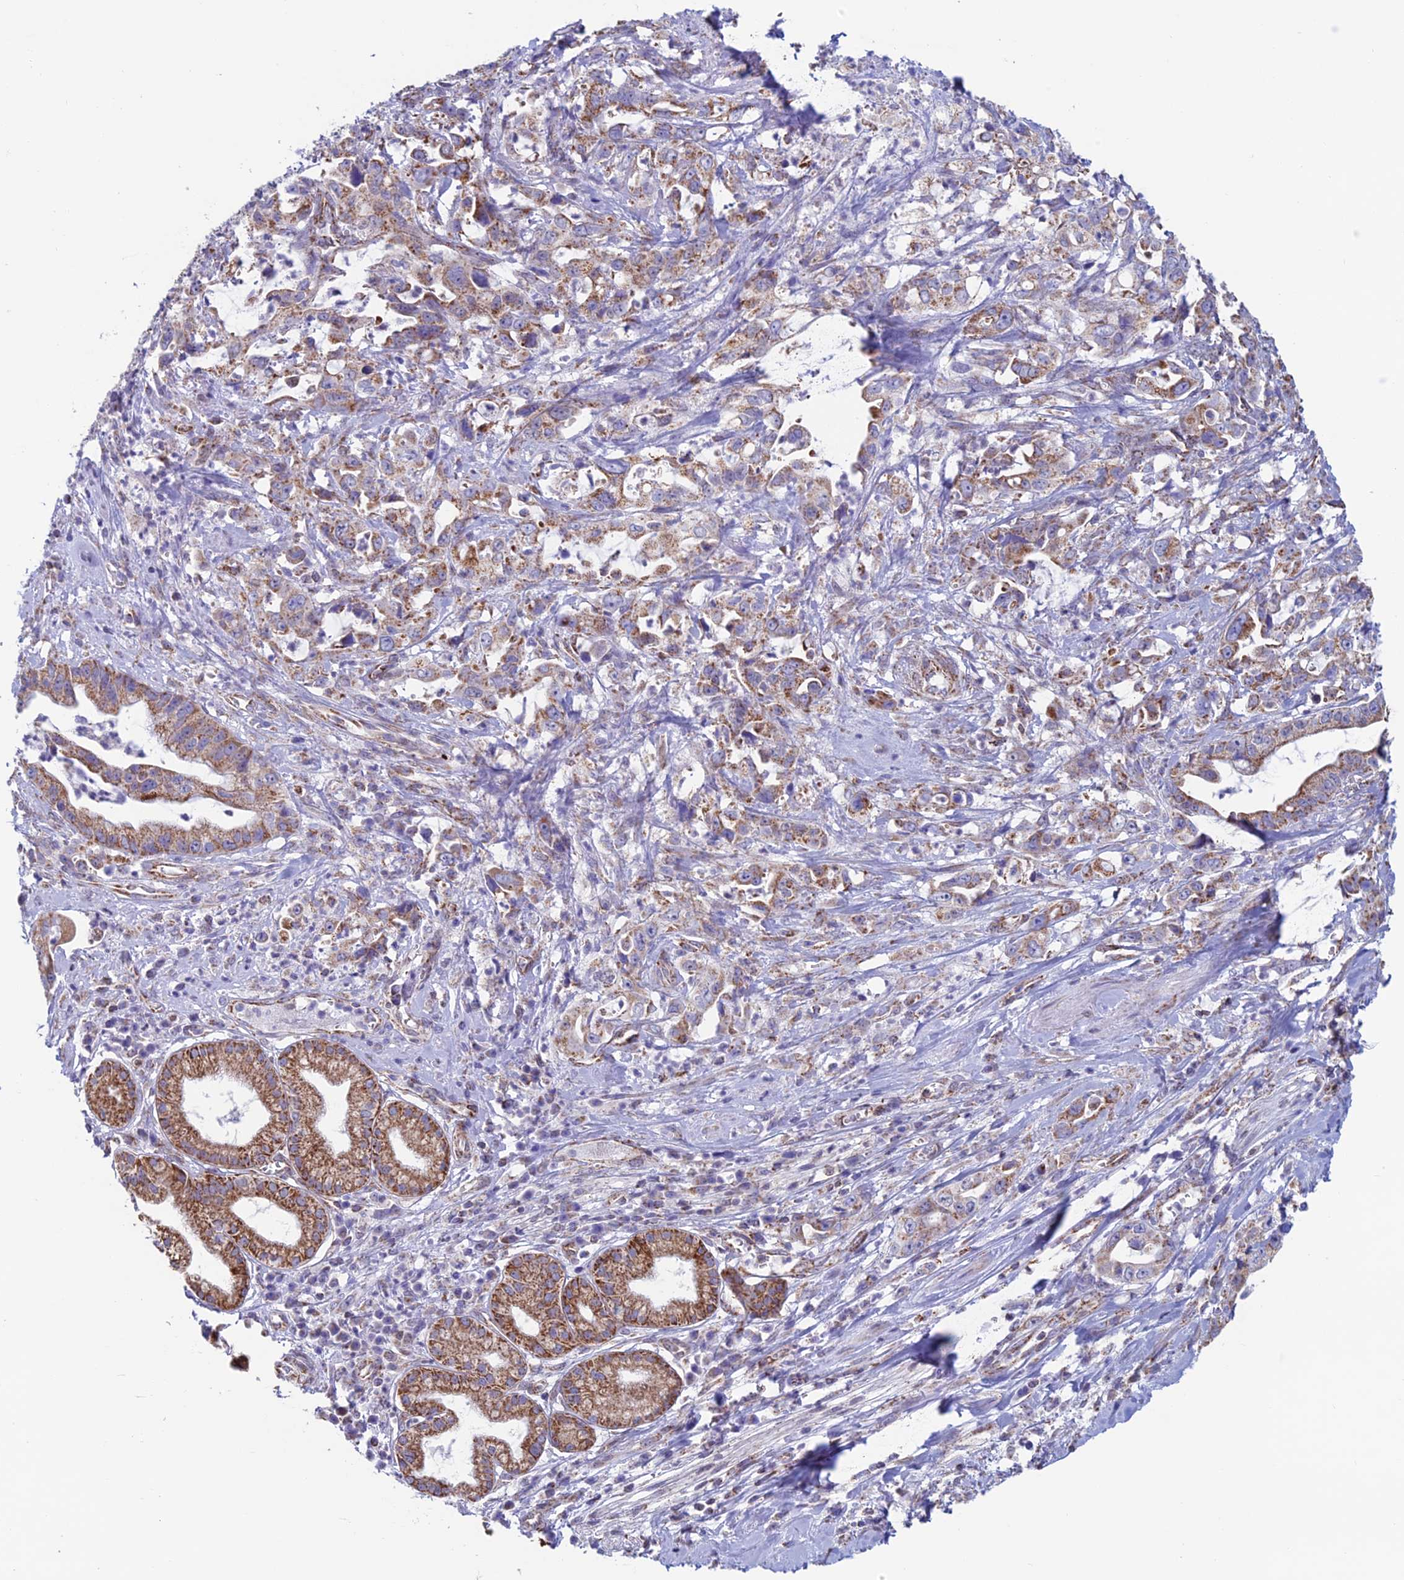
{"staining": {"intensity": "moderate", "quantity": ">75%", "location": "cytoplasmic/membranous"}, "tissue": "pancreatic cancer", "cell_type": "Tumor cells", "image_type": "cancer", "snomed": [{"axis": "morphology", "description": "Adenocarcinoma, NOS"}, {"axis": "topography", "description": "Pancreas"}], "caption": "Protein expression analysis of adenocarcinoma (pancreatic) reveals moderate cytoplasmic/membranous expression in approximately >75% of tumor cells.", "gene": "ZNG1B", "patient": {"sex": "female", "age": 61}}